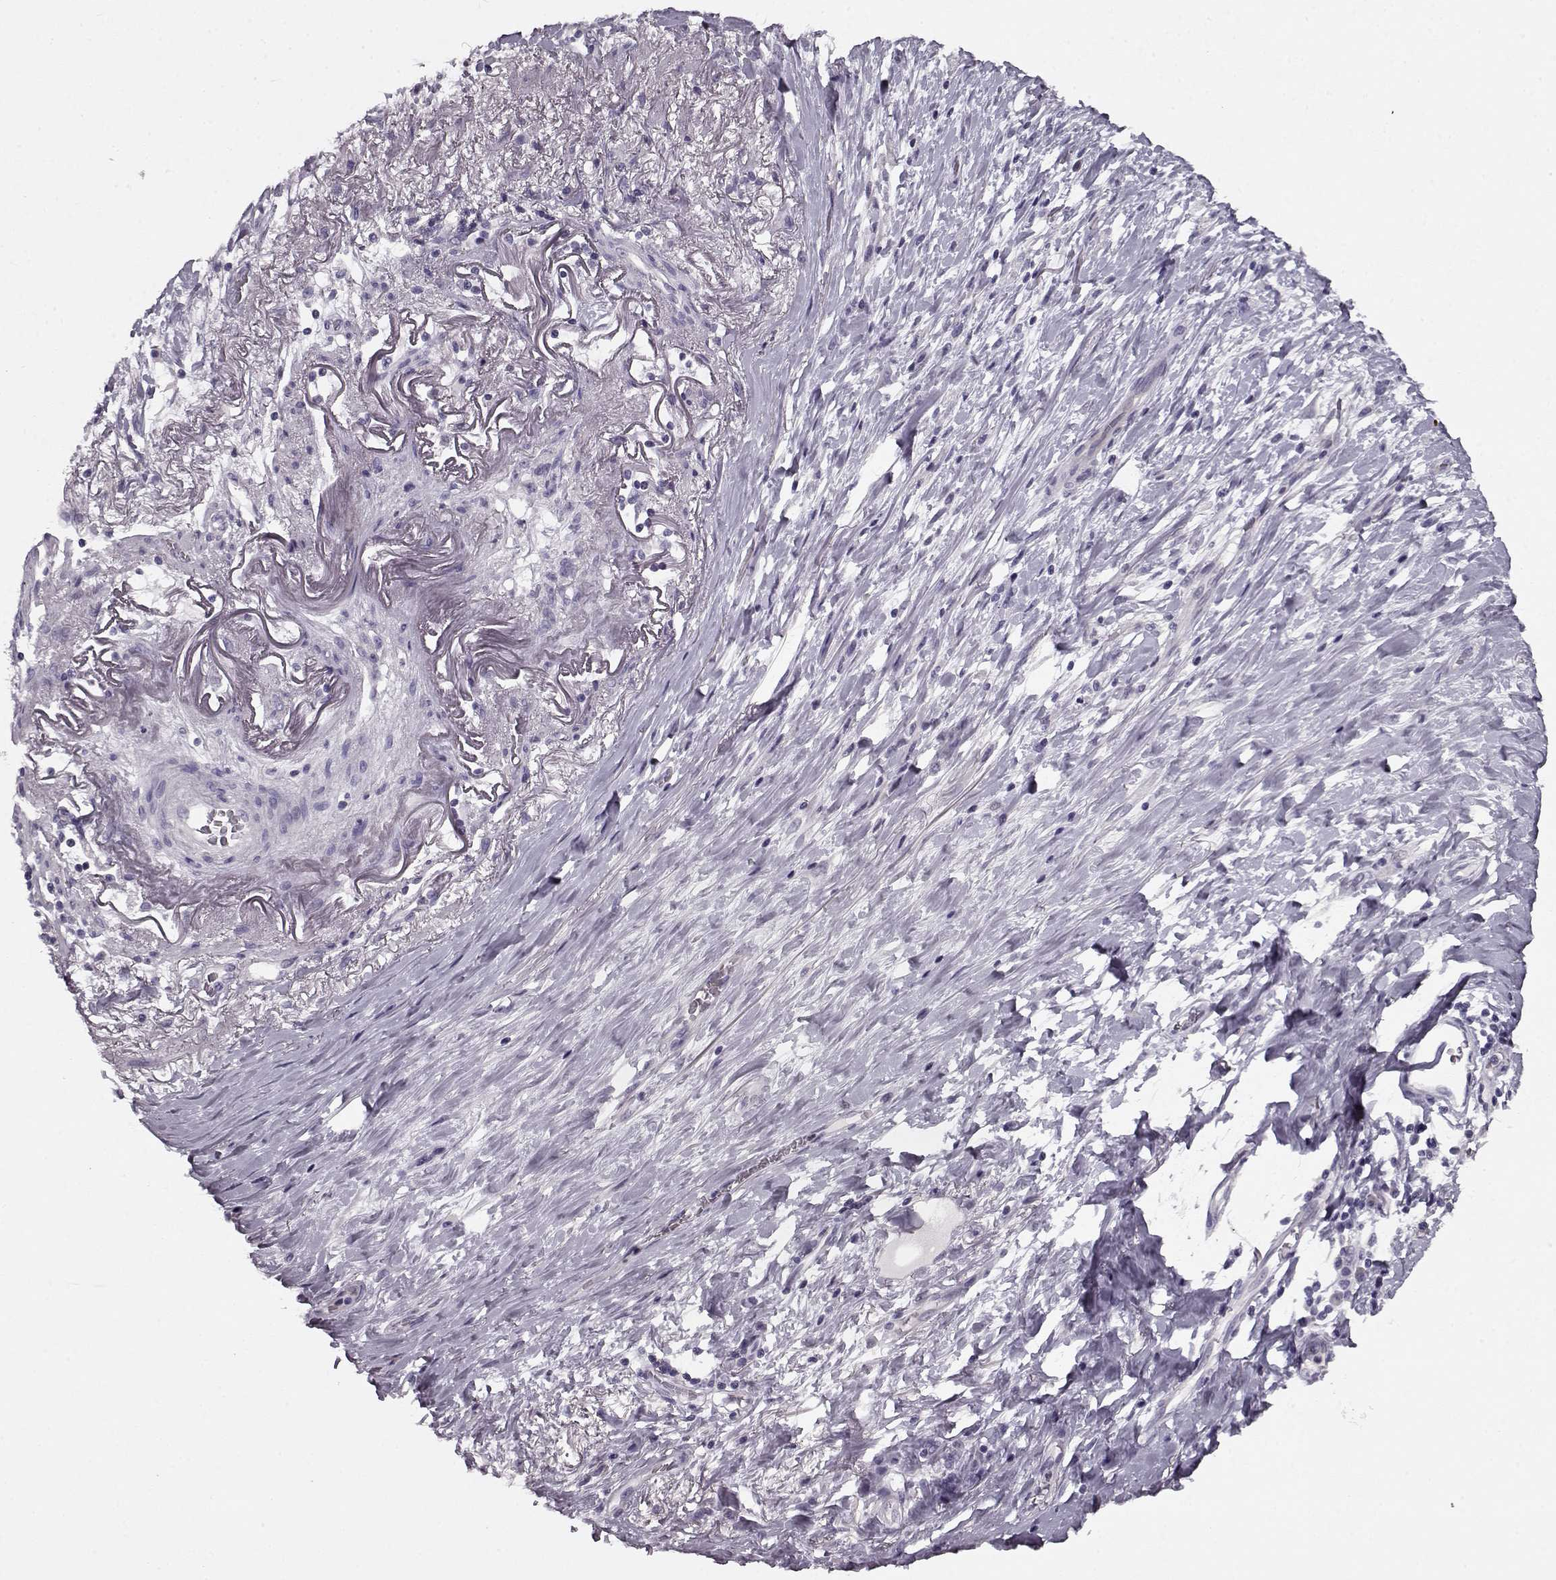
{"staining": {"intensity": "negative", "quantity": "none", "location": "none"}, "tissue": "stomach cancer", "cell_type": "Tumor cells", "image_type": "cancer", "snomed": [{"axis": "morphology", "description": "Adenocarcinoma, NOS"}, {"axis": "topography", "description": "Stomach"}], "caption": "The micrograph shows no staining of tumor cells in adenocarcinoma (stomach).", "gene": "RP1L1", "patient": {"sex": "female", "age": 84}}